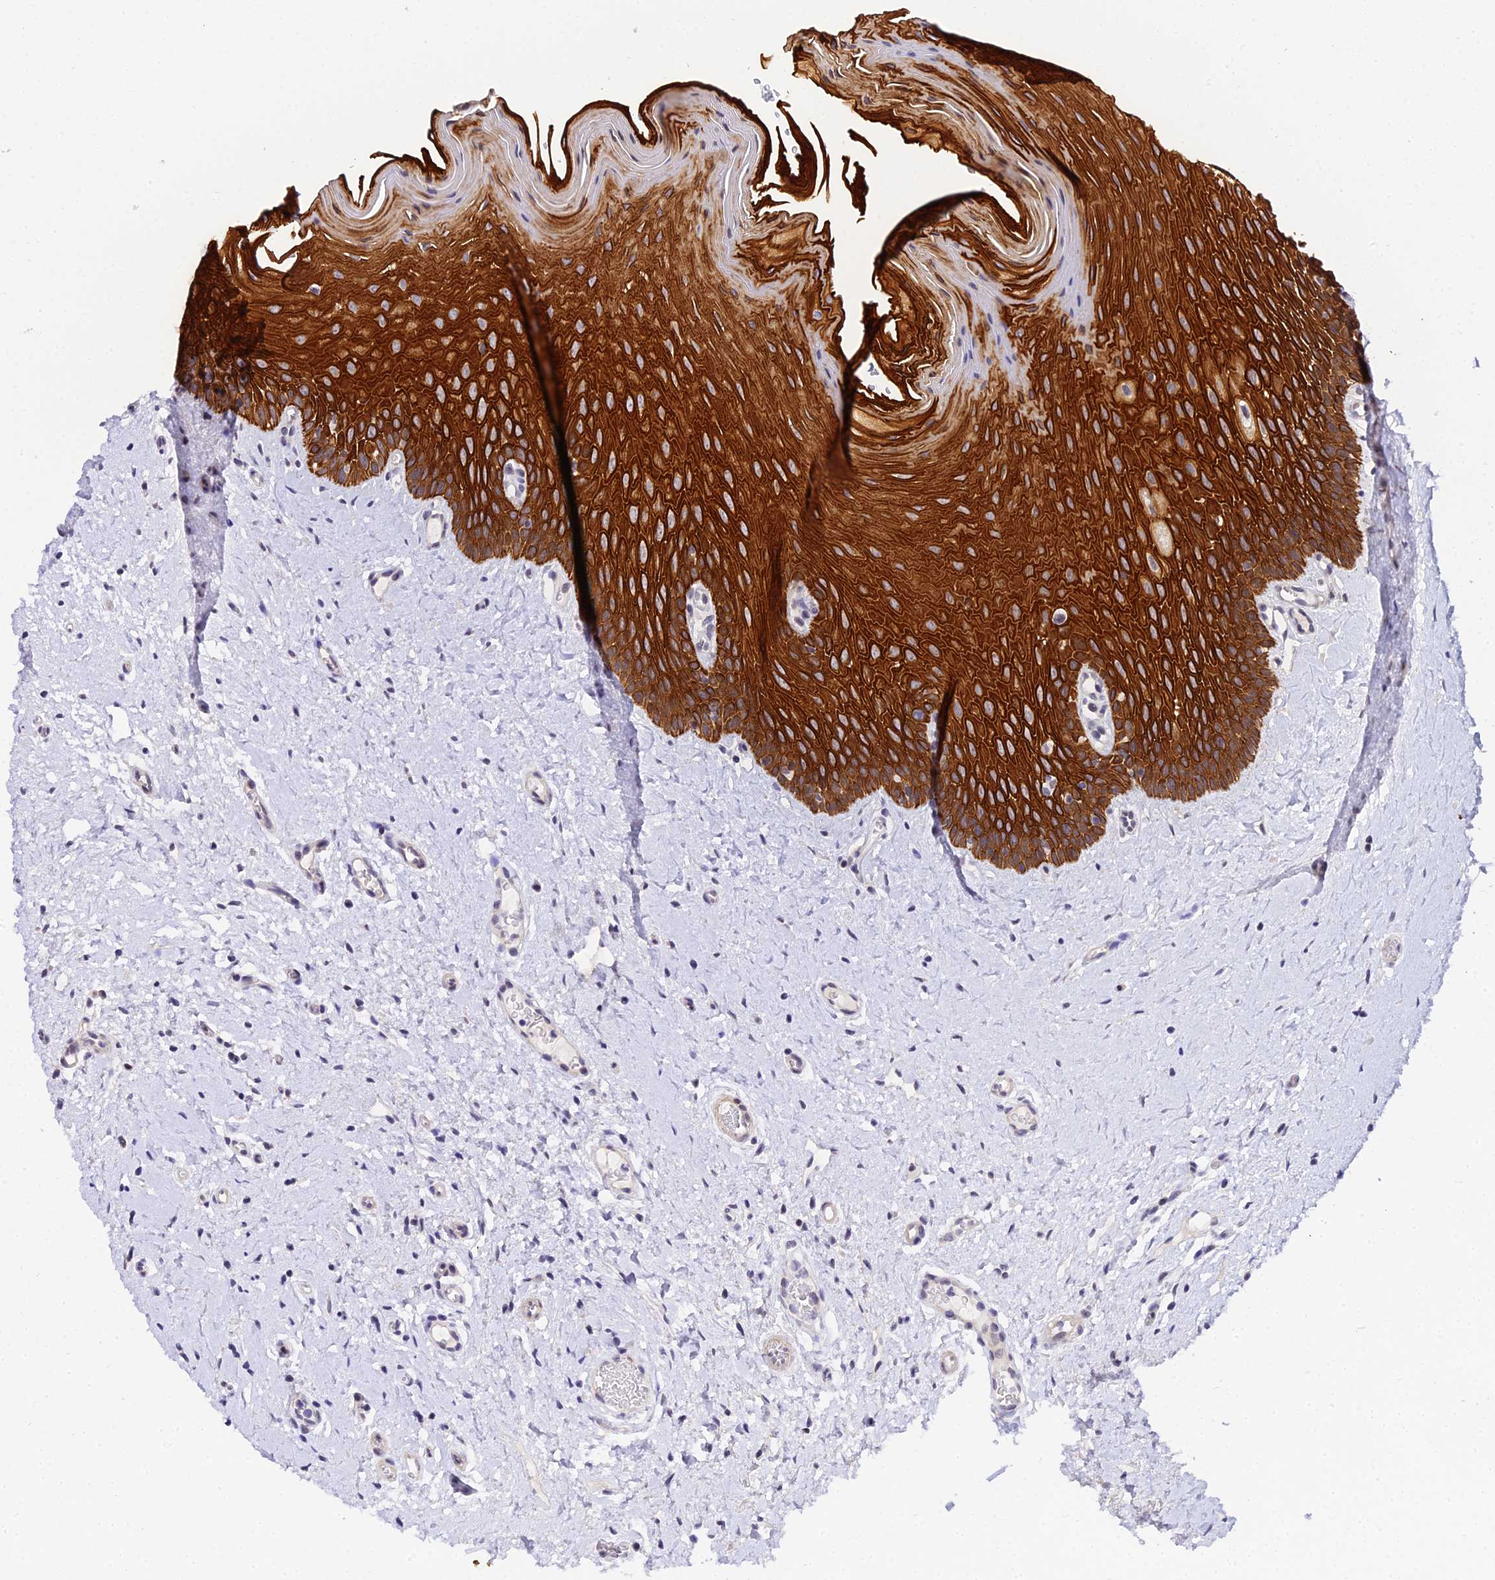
{"staining": {"intensity": "strong", "quantity": ">75%", "location": "cytoplasmic/membranous"}, "tissue": "oral mucosa", "cell_type": "Squamous epithelial cells", "image_type": "normal", "snomed": [{"axis": "morphology", "description": "Normal tissue, NOS"}, {"axis": "topography", "description": "Oral tissue"}, {"axis": "topography", "description": "Tounge, NOS"}], "caption": "Immunohistochemical staining of normal human oral mucosa reveals high levels of strong cytoplasmic/membranous positivity in about >75% of squamous epithelial cells.", "gene": "ZNF628", "patient": {"sex": "male", "age": 47}}